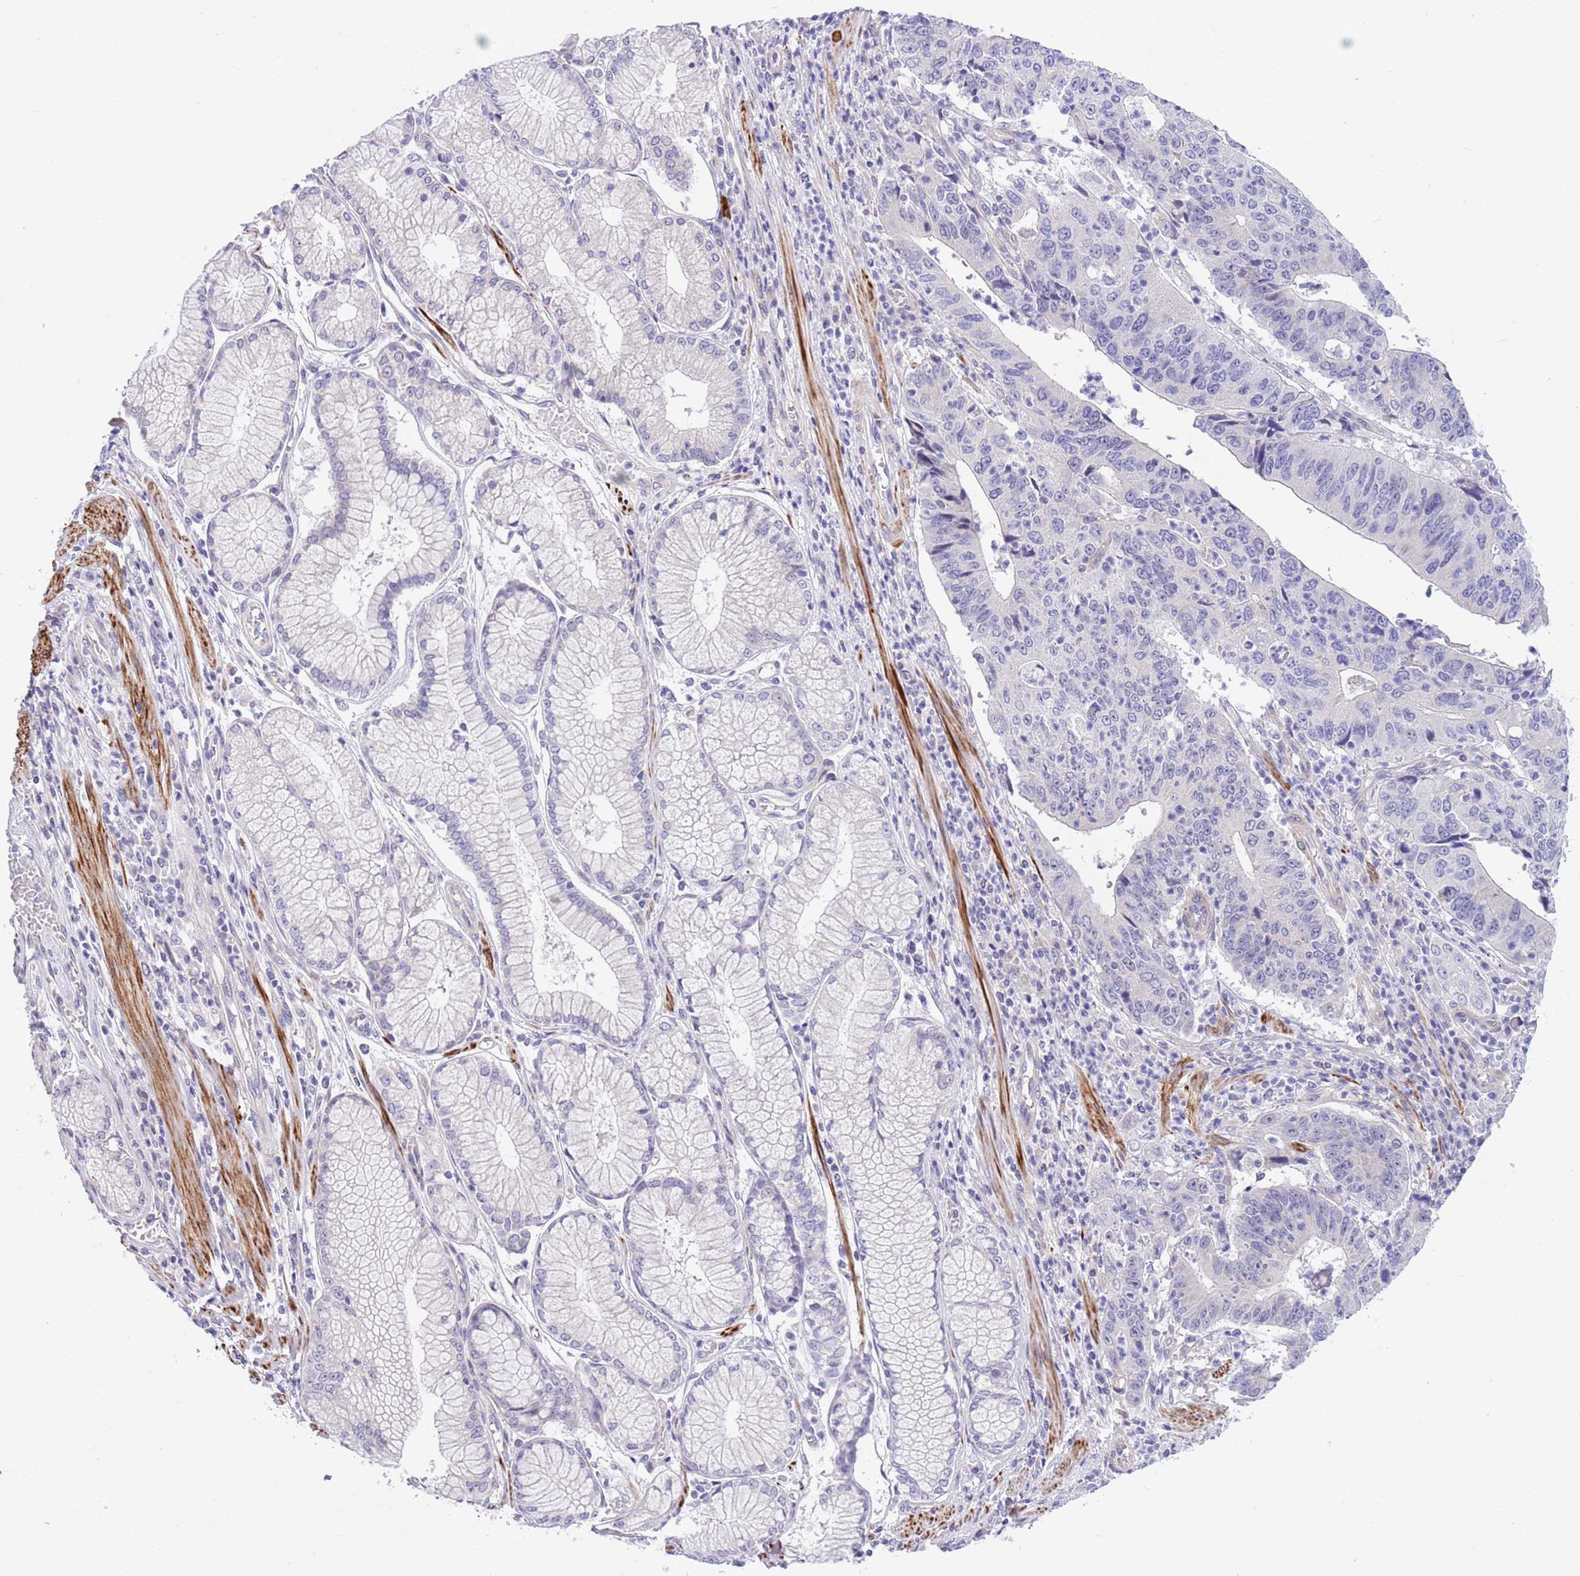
{"staining": {"intensity": "negative", "quantity": "none", "location": "none"}, "tissue": "stomach cancer", "cell_type": "Tumor cells", "image_type": "cancer", "snomed": [{"axis": "morphology", "description": "Adenocarcinoma, NOS"}, {"axis": "topography", "description": "Stomach"}], "caption": "Immunohistochemical staining of stomach cancer exhibits no significant expression in tumor cells.", "gene": "NET1", "patient": {"sex": "male", "age": 59}}